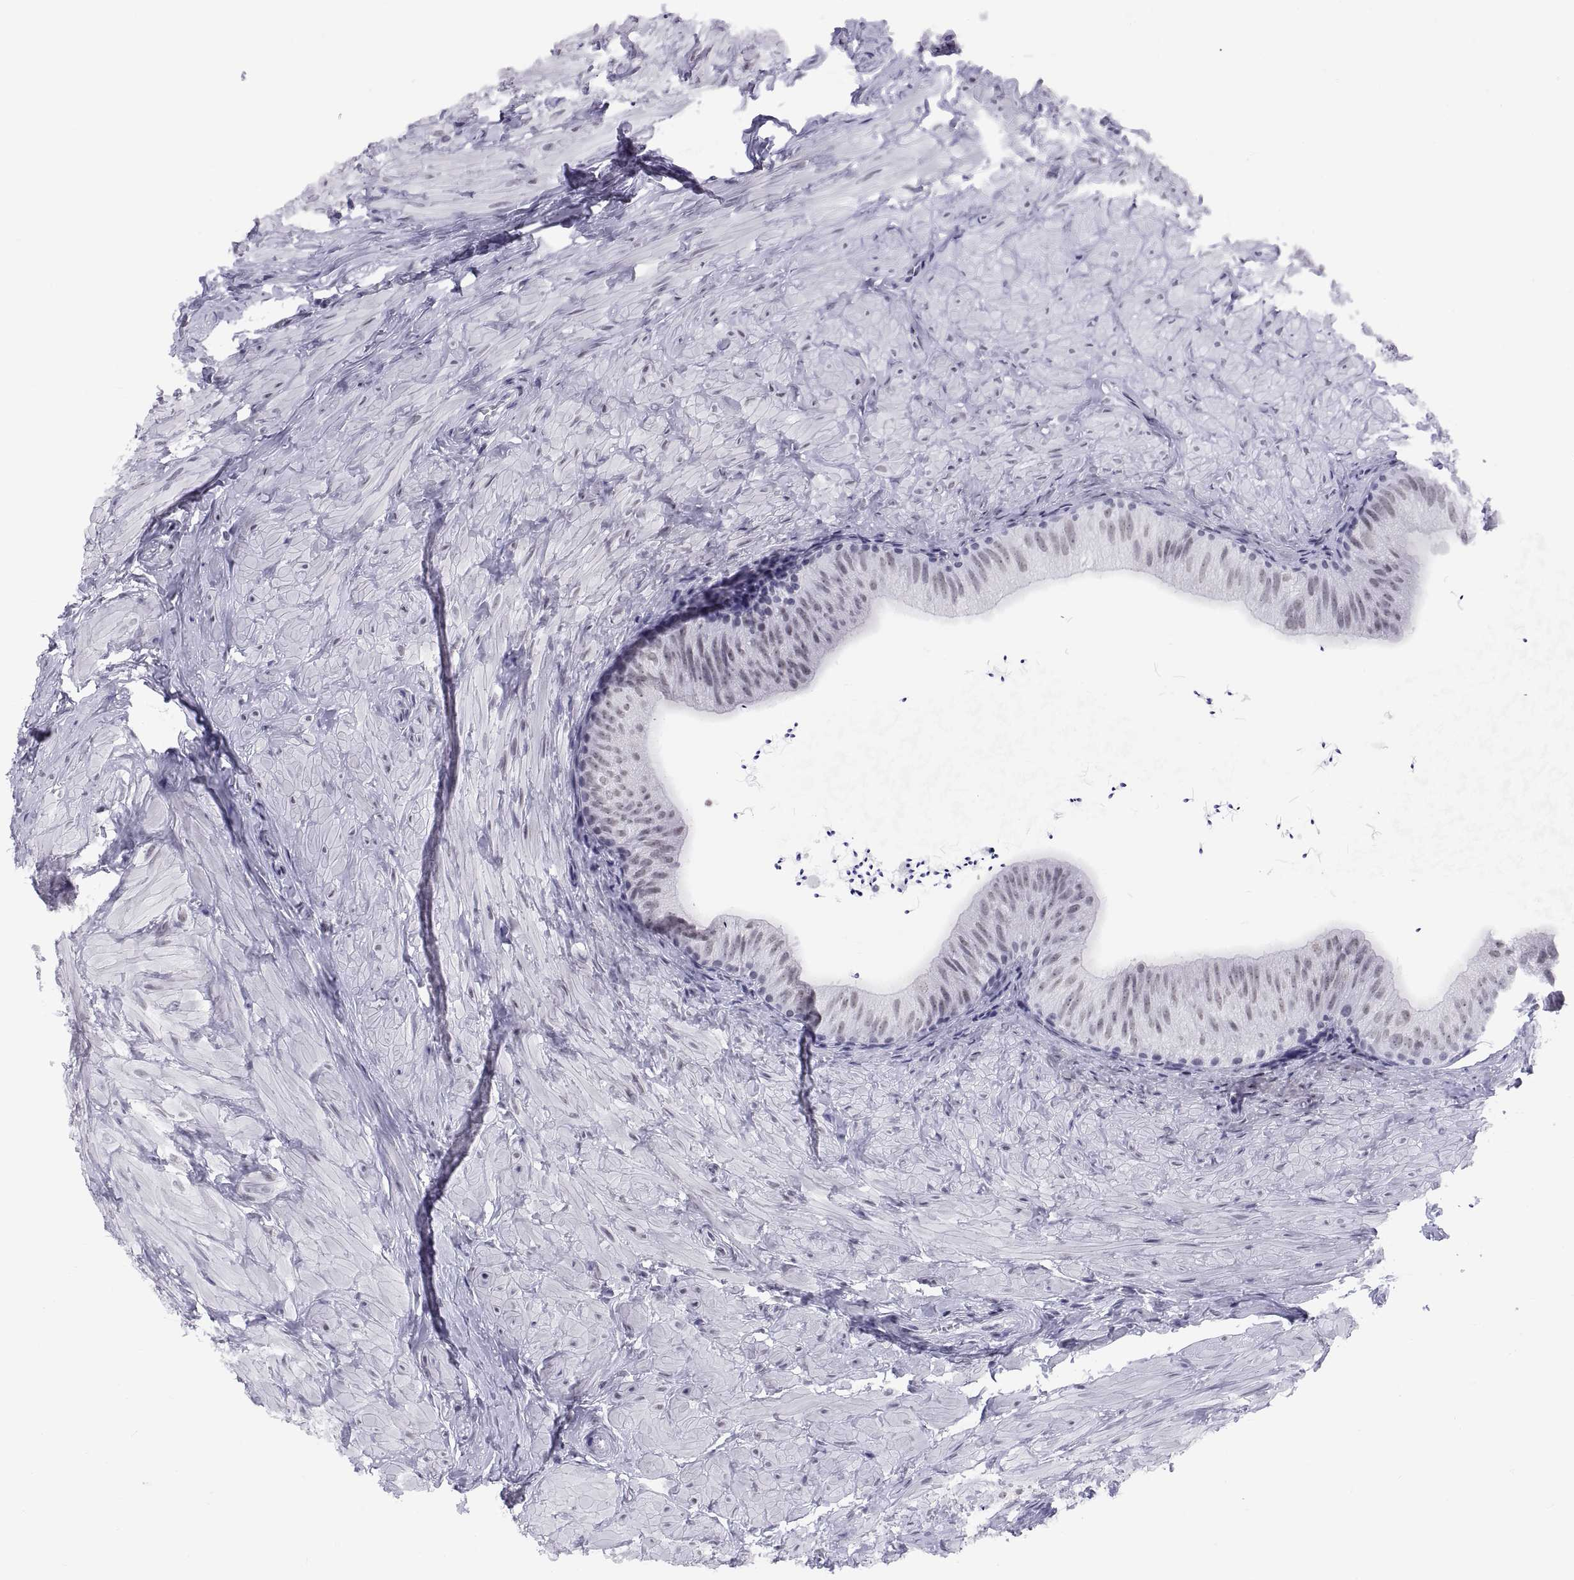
{"staining": {"intensity": "negative", "quantity": "none", "location": "none"}, "tissue": "epididymis", "cell_type": "Glandular cells", "image_type": "normal", "snomed": [{"axis": "morphology", "description": "Normal tissue, NOS"}, {"axis": "topography", "description": "Epididymis"}], "caption": "This is an immunohistochemistry (IHC) histopathology image of unremarkable human epididymis. There is no staining in glandular cells.", "gene": "NEUROD6", "patient": {"sex": "male", "age": 32}}